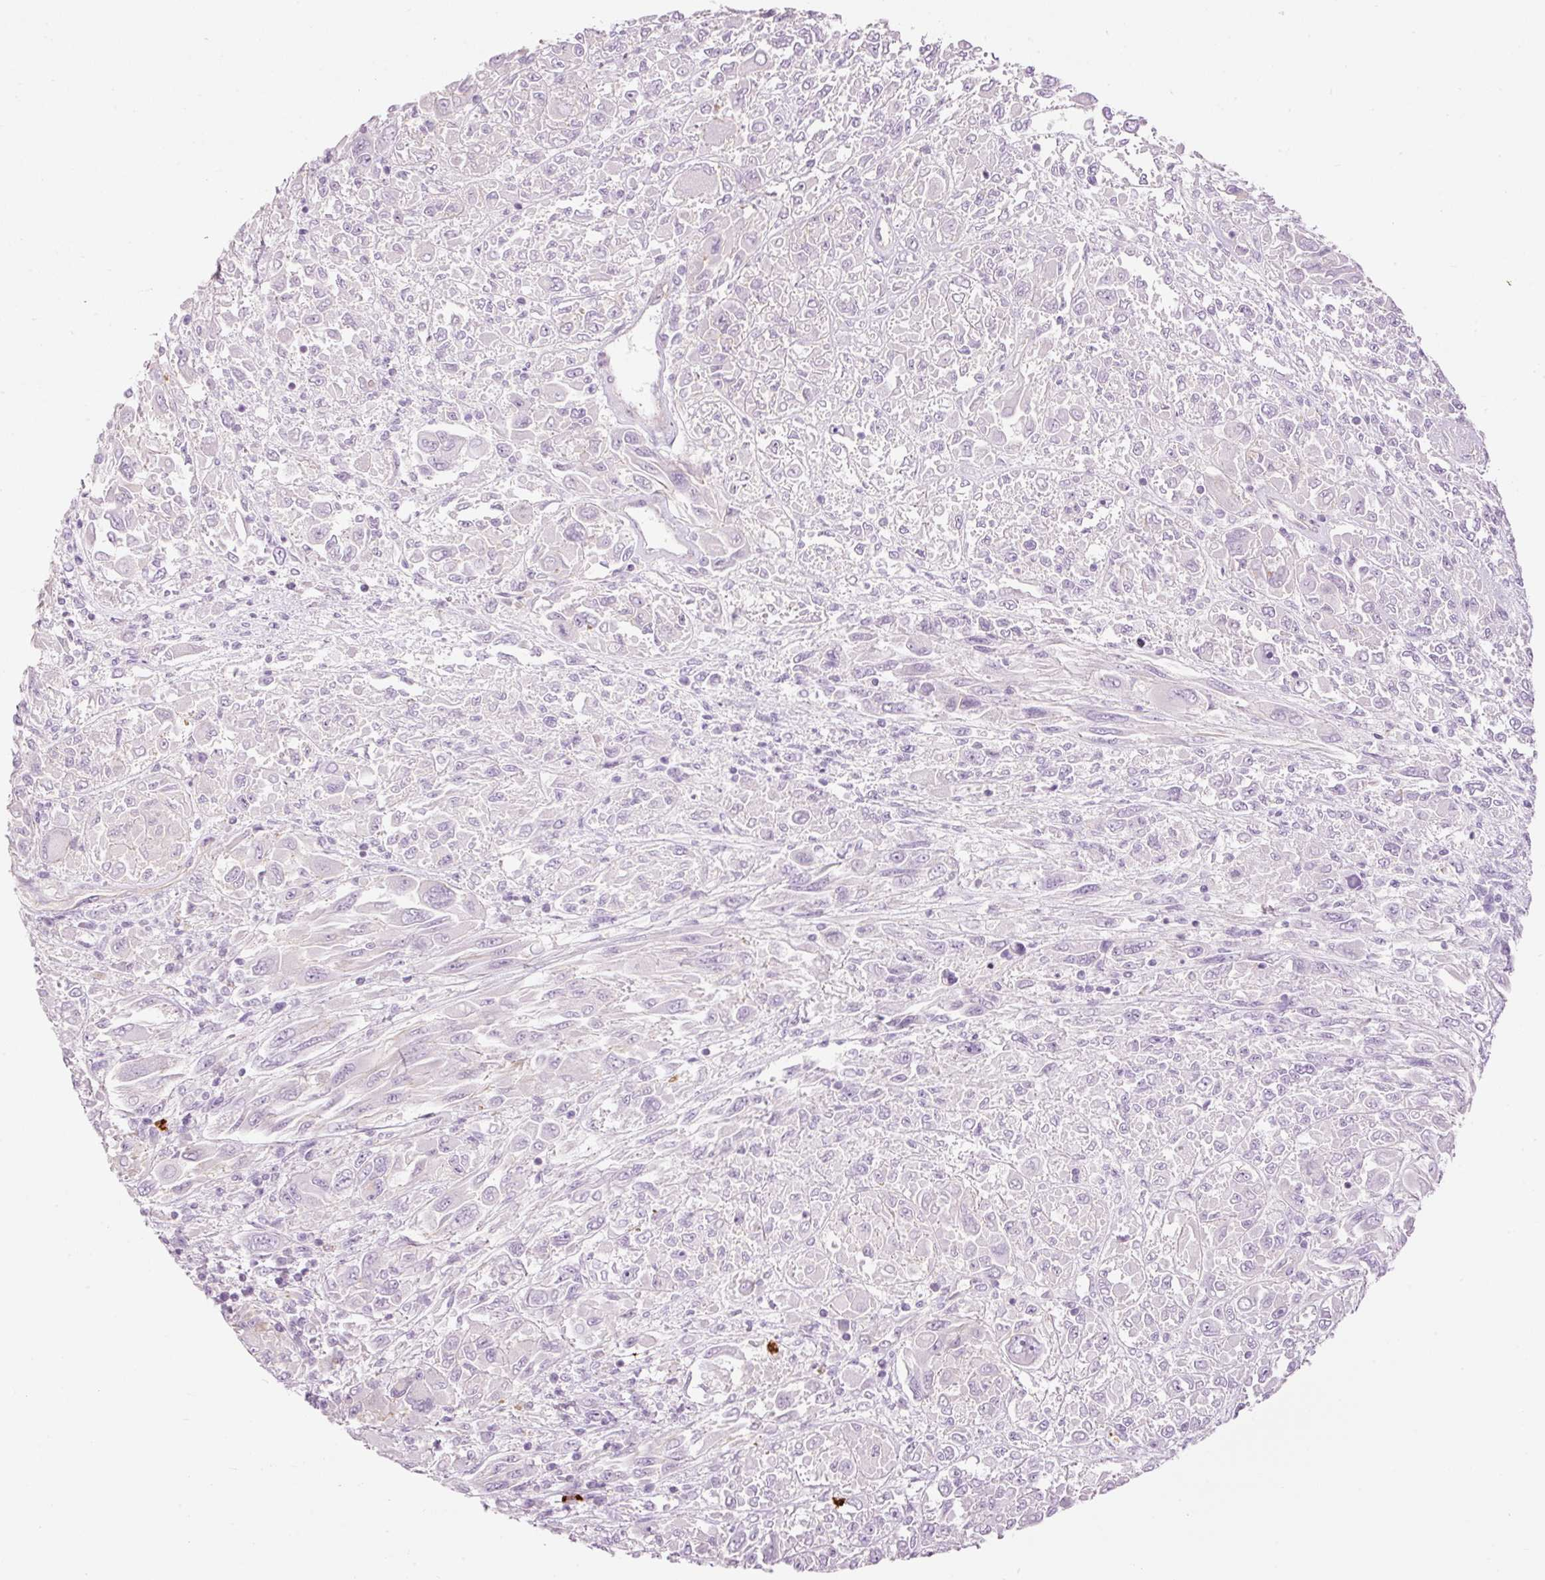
{"staining": {"intensity": "negative", "quantity": "none", "location": "none"}, "tissue": "melanoma", "cell_type": "Tumor cells", "image_type": "cancer", "snomed": [{"axis": "morphology", "description": "Malignant melanoma, NOS"}, {"axis": "topography", "description": "Skin"}], "caption": "IHC micrograph of human melanoma stained for a protein (brown), which shows no positivity in tumor cells. (DAB IHC with hematoxylin counter stain).", "gene": "MAP3K3", "patient": {"sex": "female", "age": 91}}